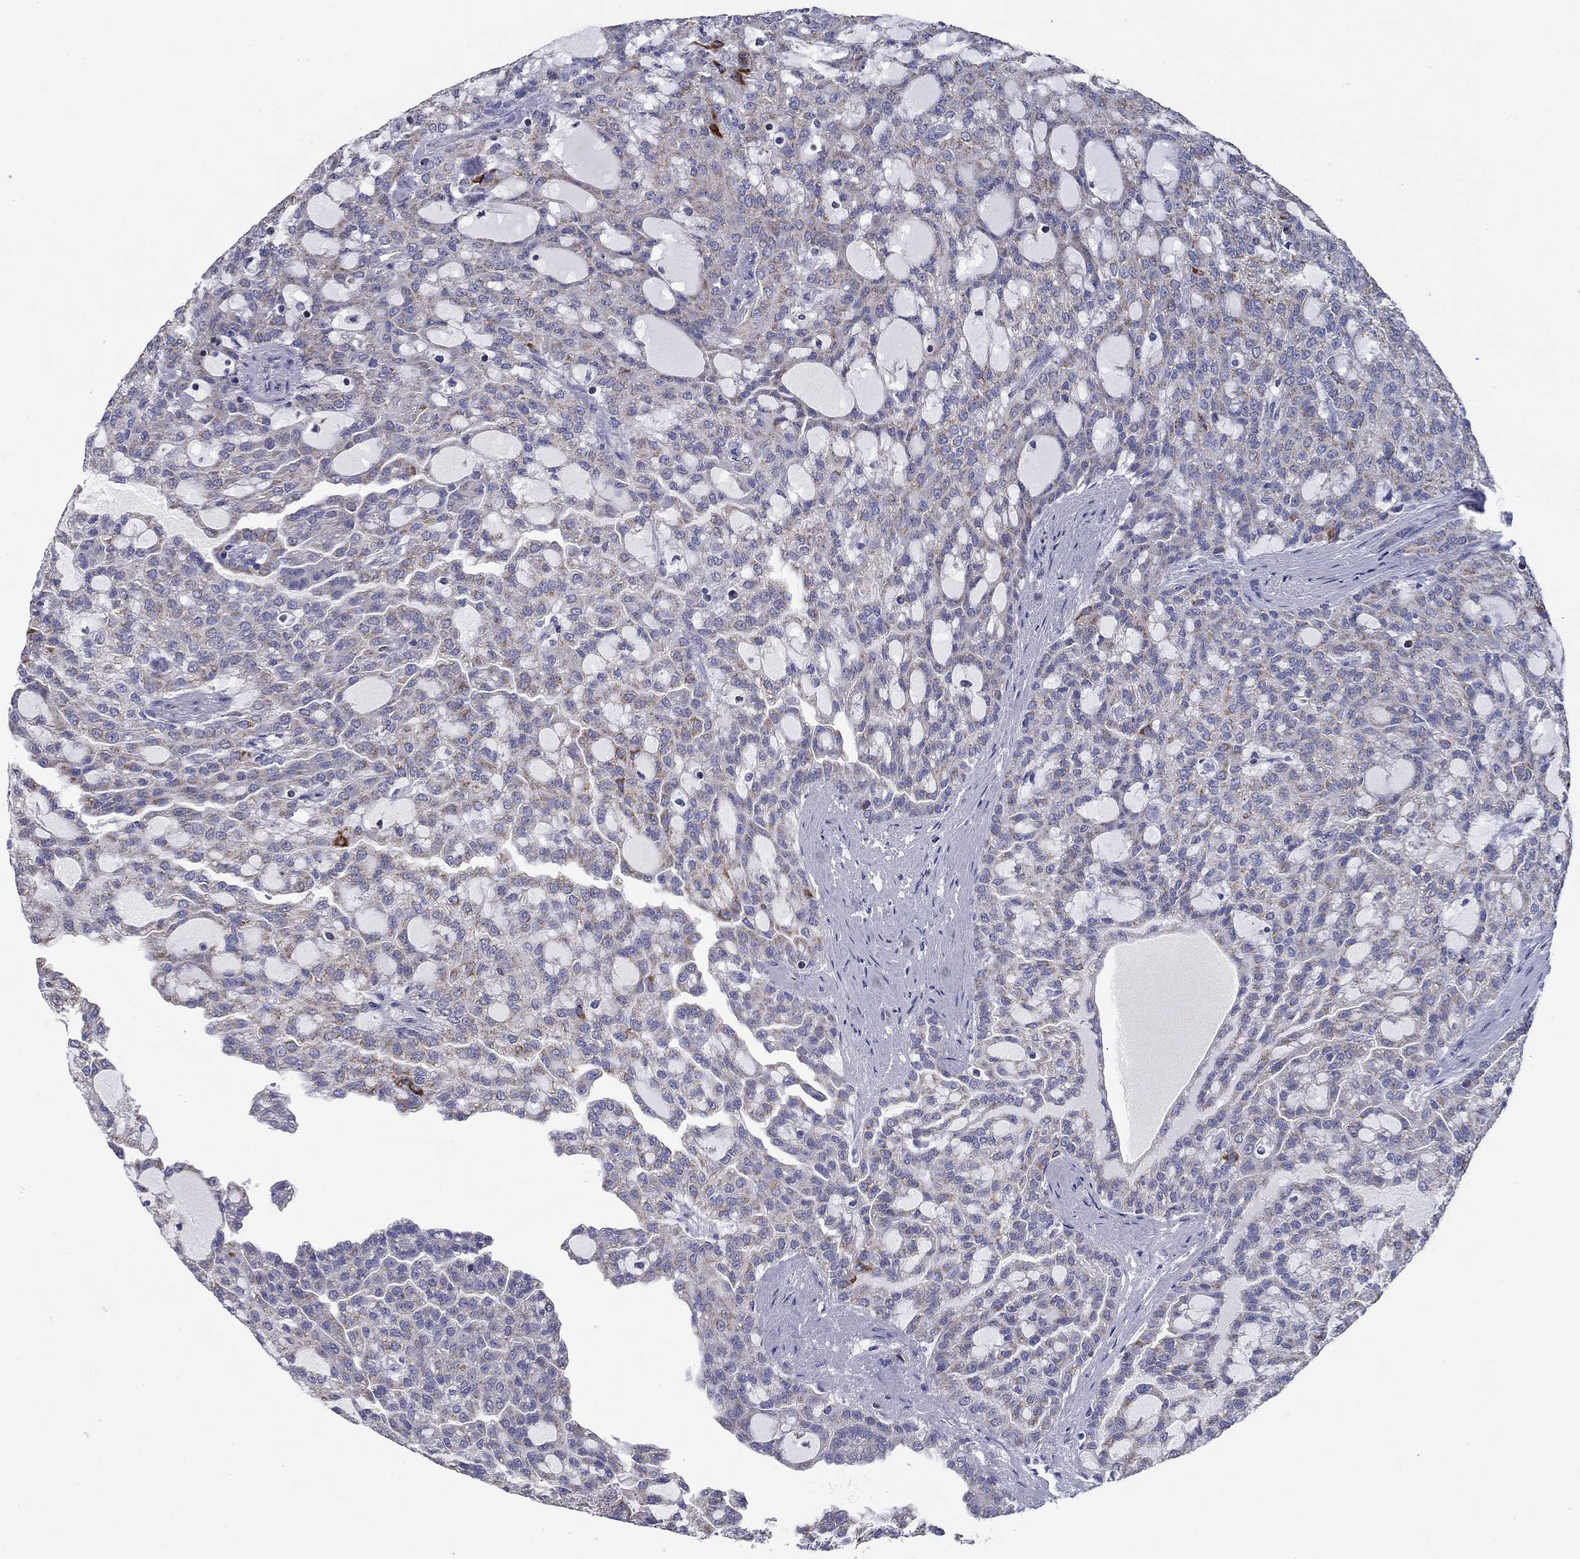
{"staining": {"intensity": "weak", "quantity": ">75%", "location": "cytoplasmic/membranous"}, "tissue": "renal cancer", "cell_type": "Tumor cells", "image_type": "cancer", "snomed": [{"axis": "morphology", "description": "Adenocarcinoma, NOS"}, {"axis": "topography", "description": "Kidney"}], "caption": "The immunohistochemical stain labels weak cytoplasmic/membranous staining in tumor cells of renal cancer tissue.", "gene": "NDUFA4L2", "patient": {"sex": "male", "age": 63}}